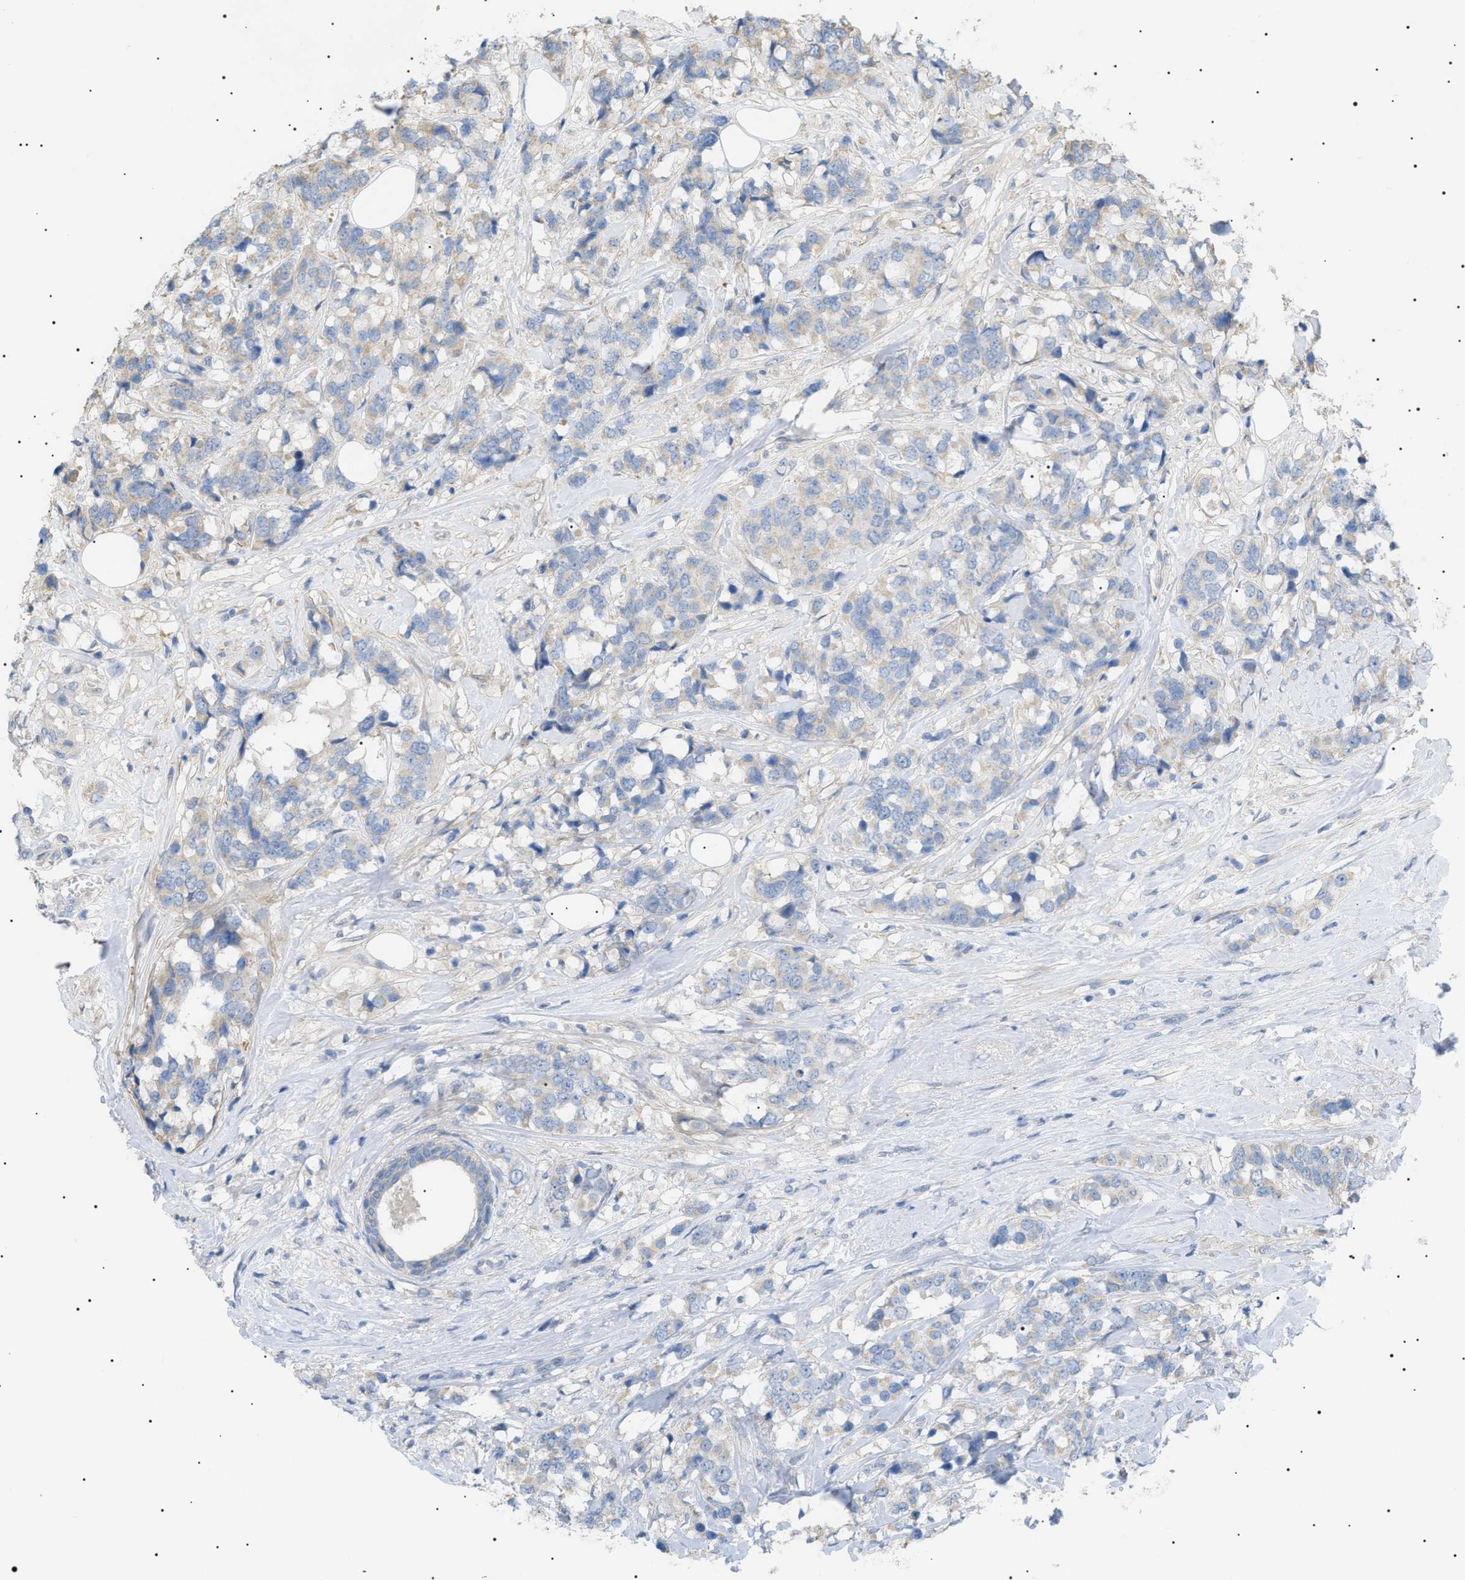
{"staining": {"intensity": "weak", "quantity": "<25%", "location": "cytoplasmic/membranous"}, "tissue": "breast cancer", "cell_type": "Tumor cells", "image_type": "cancer", "snomed": [{"axis": "morphology", "description": "Lobular carcinoma"}, {"axis": "topography", "description": "Breast"}], "caption": "Immunohistochemistry histopathology image of neoplastic tissue: breast cancer stained with DAB (3,3'-diaminobenzidine) exhibits no significant protein positivity in tumor cells.", "gene": "IRS2", "patient": {"sex": "female", "age": 59}}